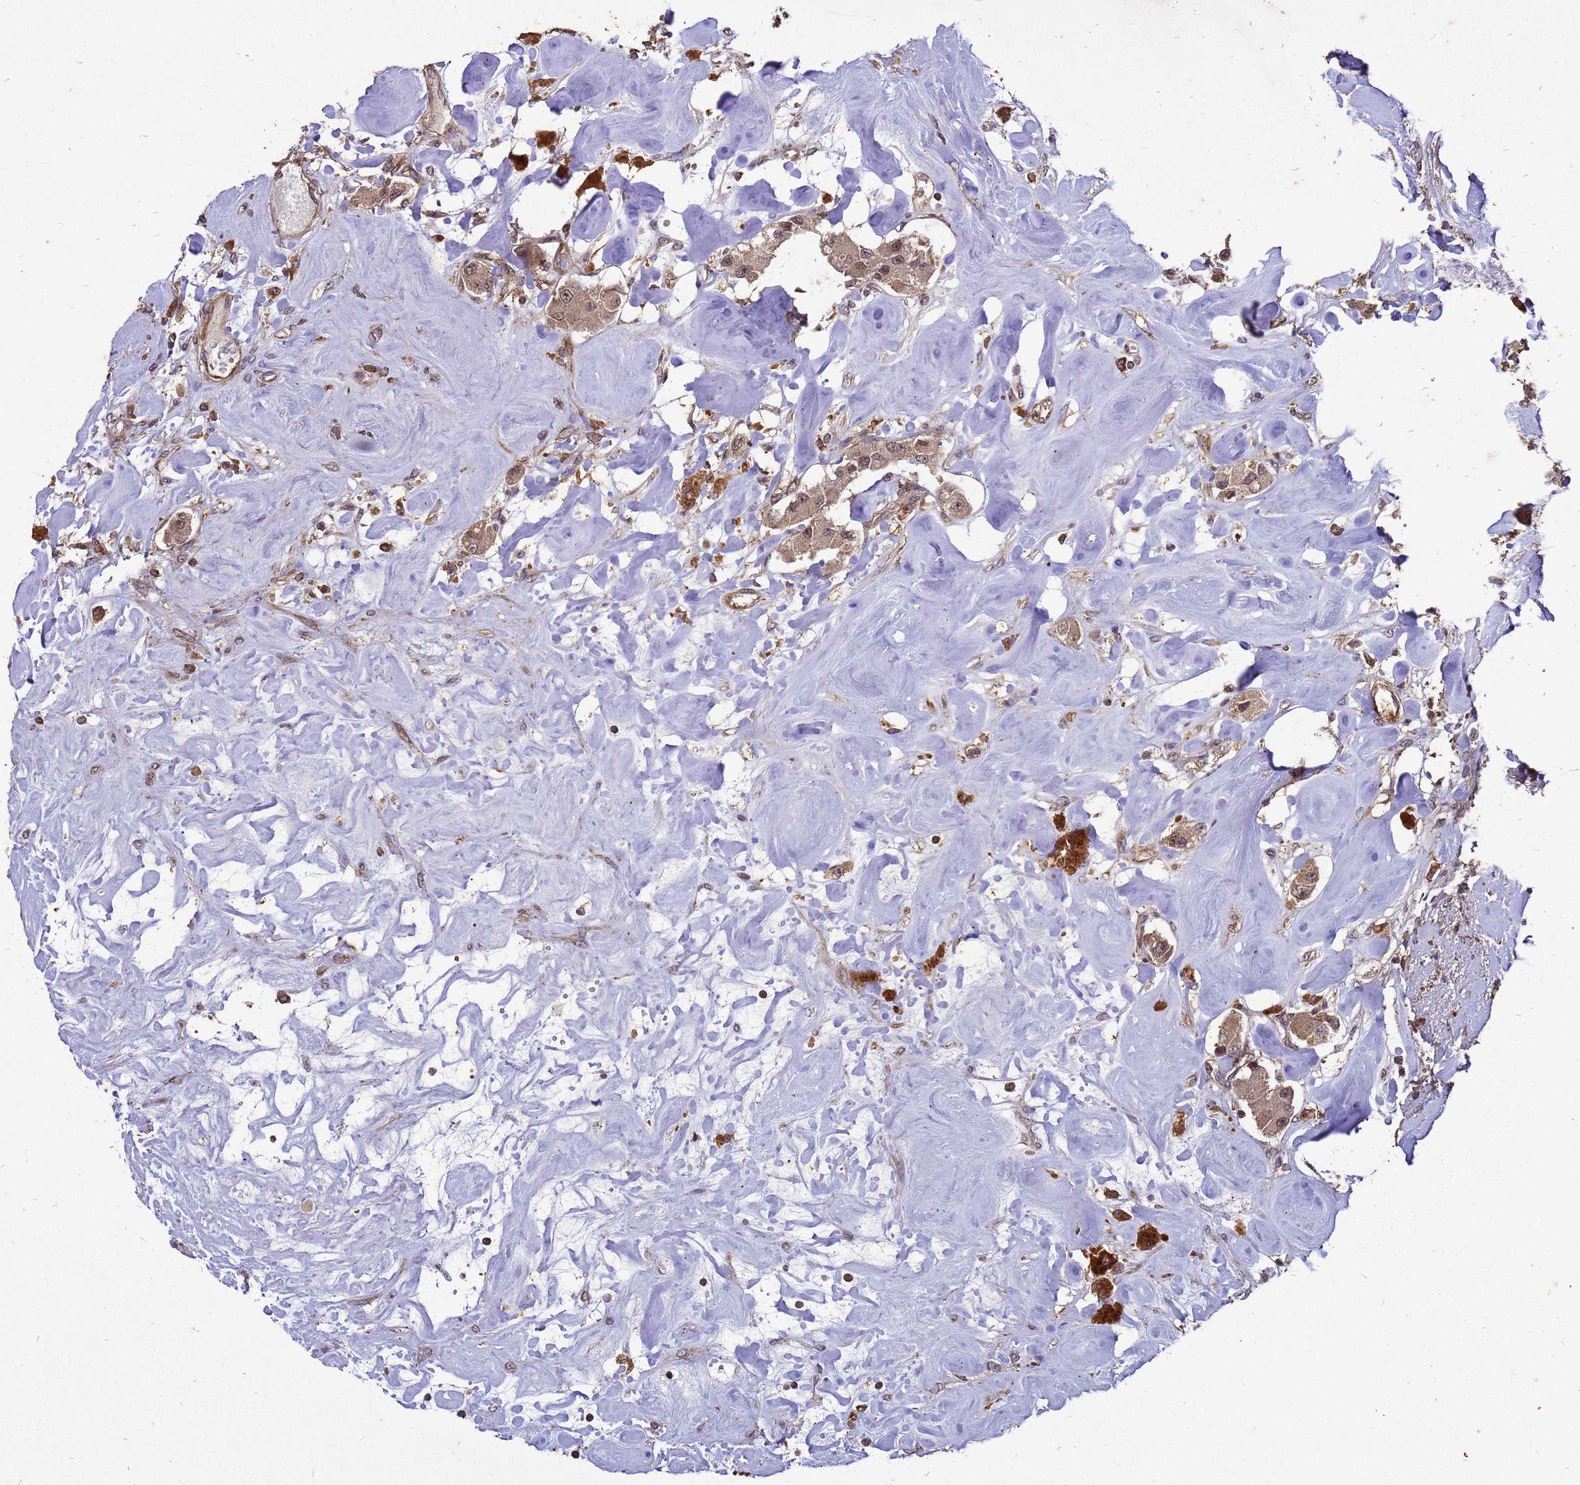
{"staining": {"intensity": "moderate", "quantity": ">75%", "location": "cytoplasmic/membranous,nuclear"}, "tissue": "carcinoid", "cell_type": "Tumor cells", "image_type": "cancer", "snomed": [{"axis": "morphology", "description": "Carcinoid, malignant, NOS"}, {"axis": "topography", "description": "Pancreas"}], "caption": "Protein analysis of carcinoid tissue exhibits moderate cytoplasmic/membranous and nuclear positivity in approximately >75% of tumor cells.", "gene": "ZNF618", "patient": {"sex": "male", "age": 41}}